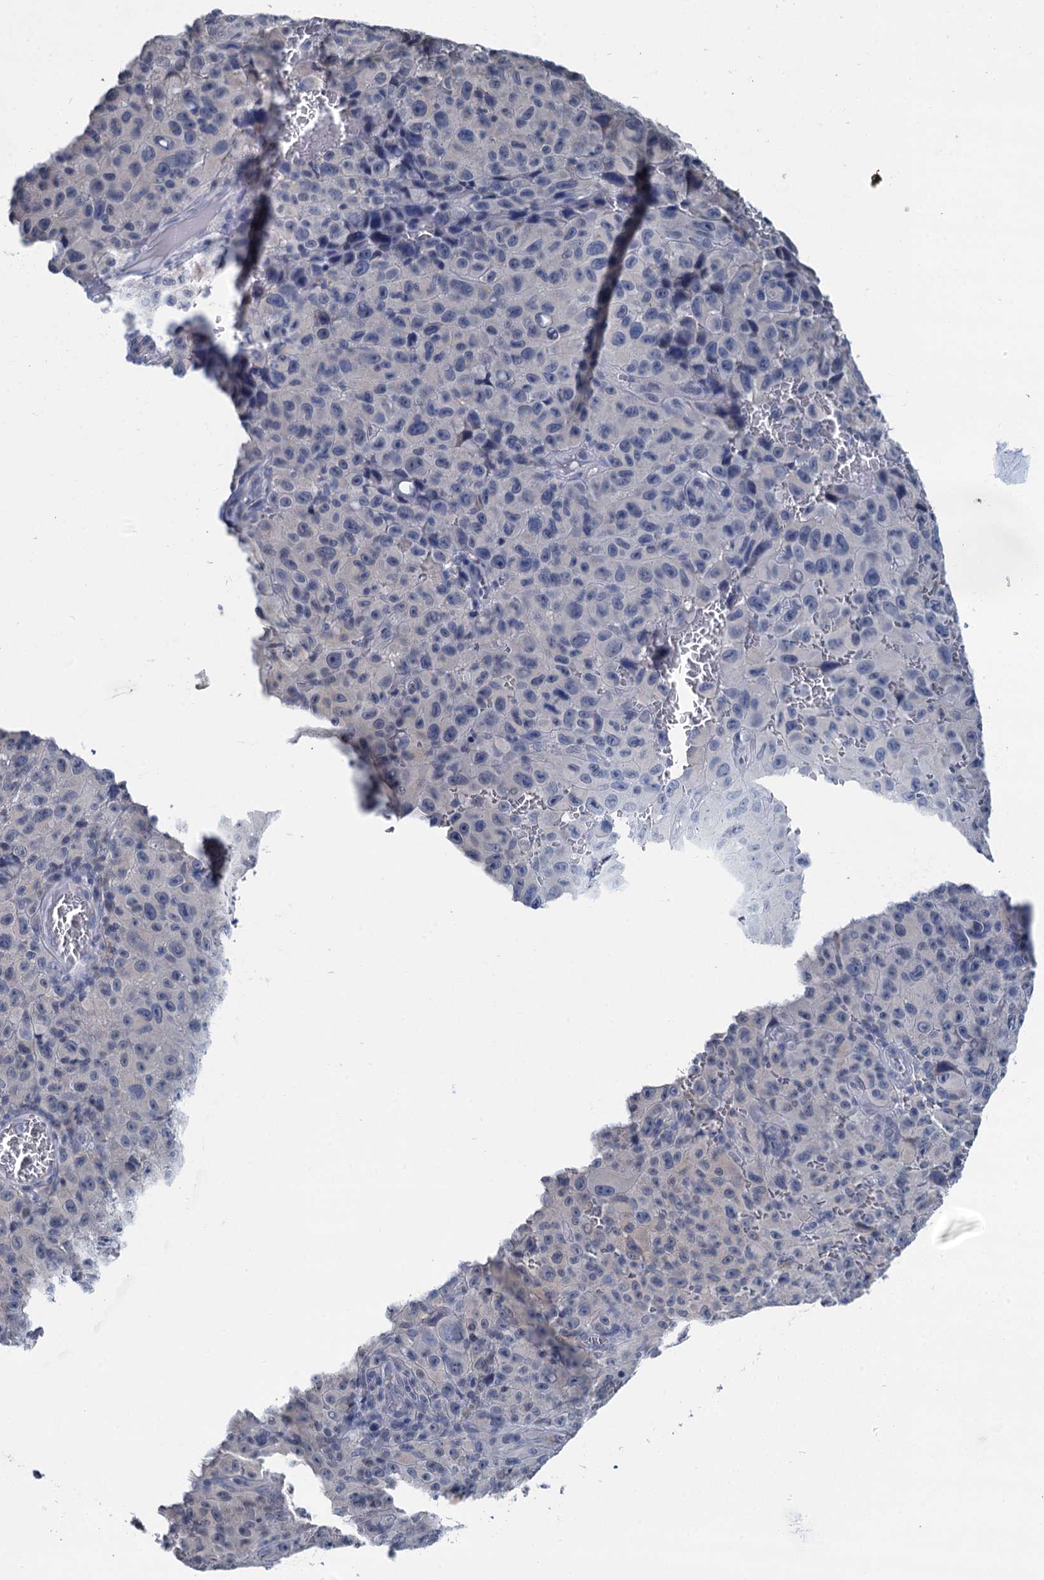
{"staining": {"intensity": "negative", "quantity": "none", "location": "none"}, "tissue": "melanoma", "cell_type": "Tumor cells", "image_type": "cancer", "snomed": [{"axis": "morphology", "description": "Malignant melanoma, NOS"}, {"axis": "topography", "description": "Skin"}], "caption": "High power microscopy micrograph of an immunohistochemistry micrograph of melanoma, revealing no significant expression in tumor cells.", "gene": "MIOX", "patient": {"sex": "female", "age": 82}}